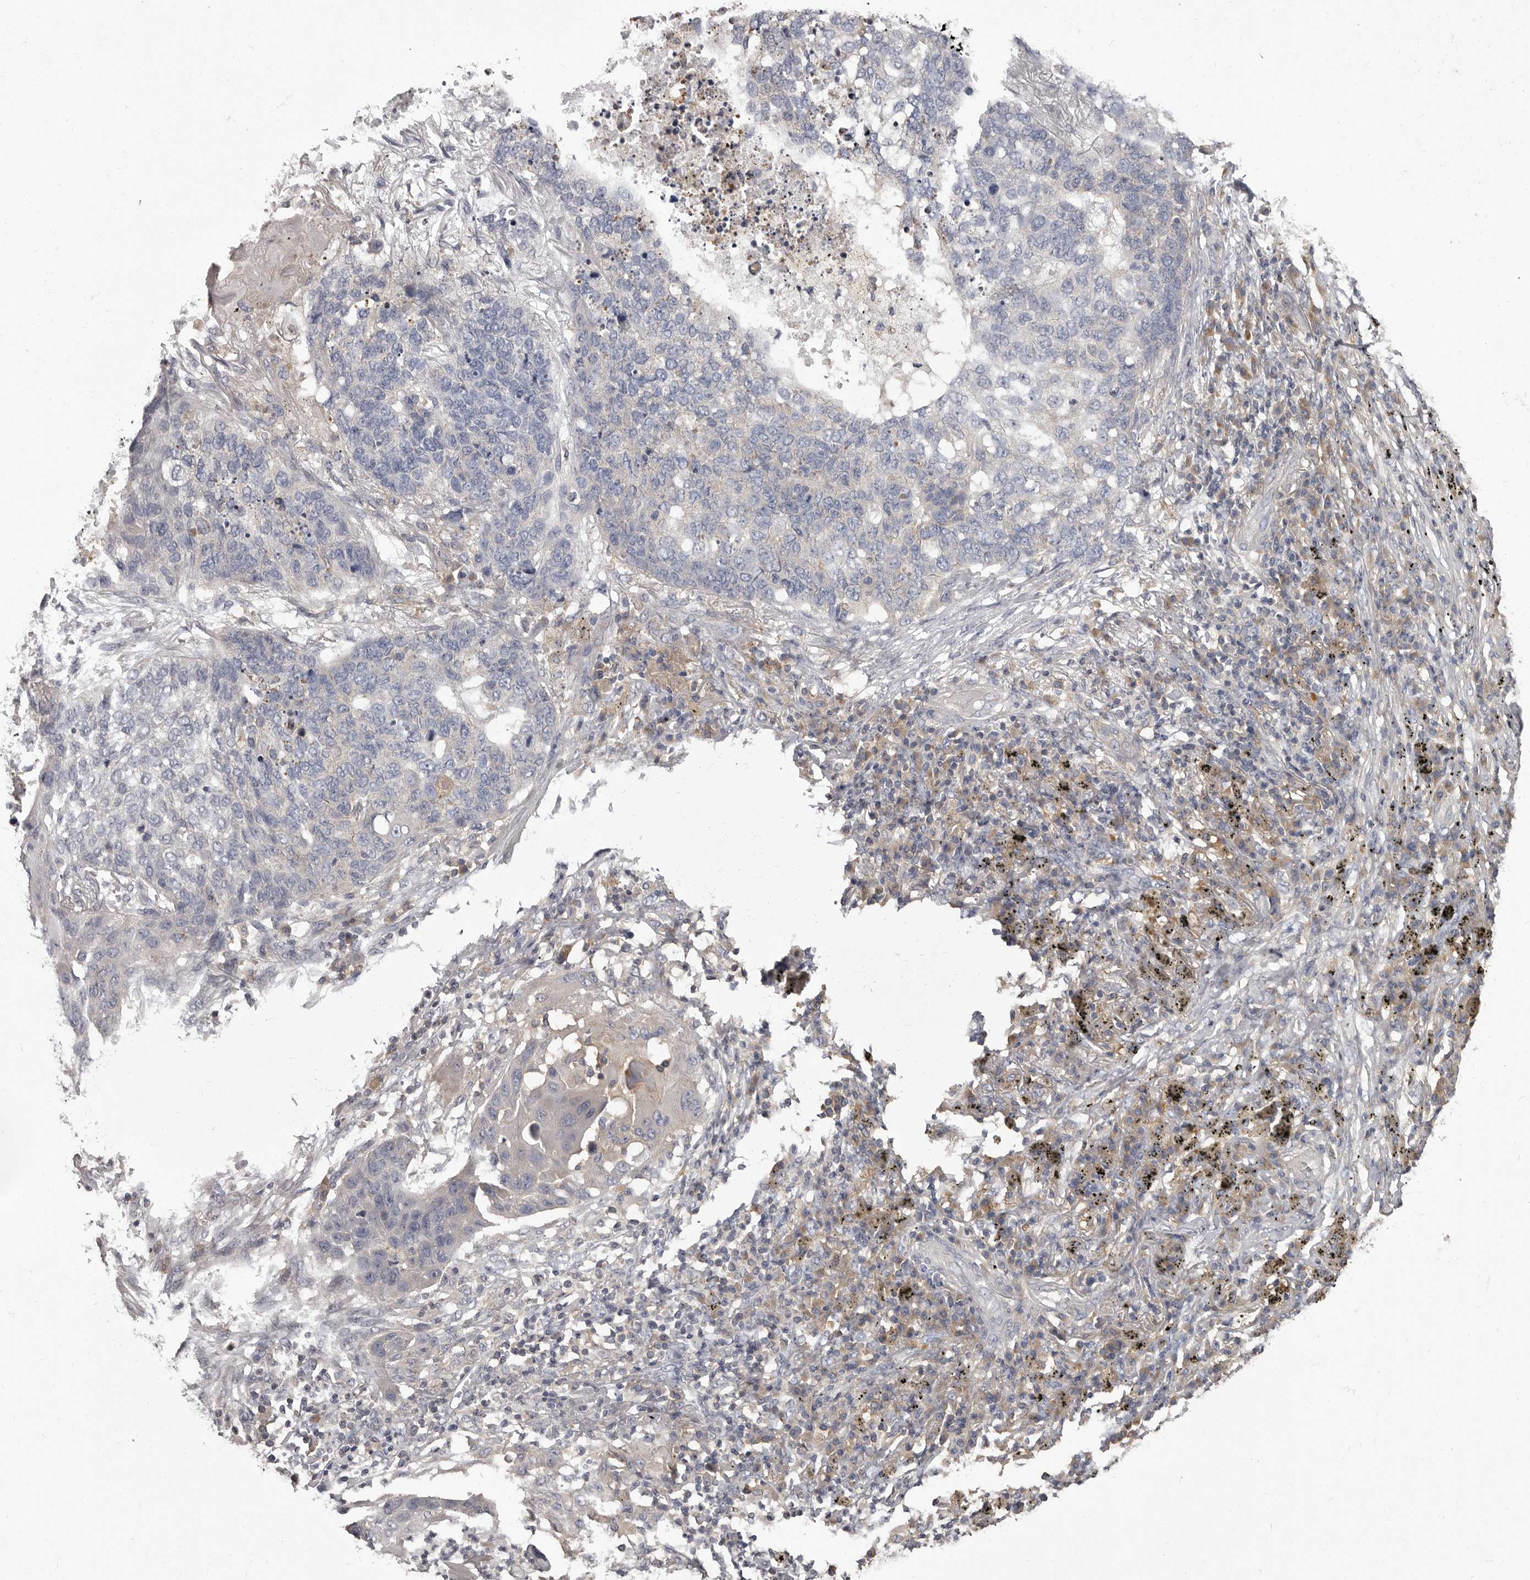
{"staining": {"intensity": "negative", "quantity": "none", "location": "none"}, "tissue": "lung cancer", "cell_type": "Tumor cells", "image_type": "cancer", "snomed": [{"axis": "morphology", "description": "Squamous cell carcinoma, NOS"}, {"axis": "topography", "description": "Lung"}], "caption": "Protein analysis of squamous cell carcinoma (lung) exhibits no significant expression in tumor cells.", "gene": "APEH", "patient": {"sex": "female", "age": 63}}